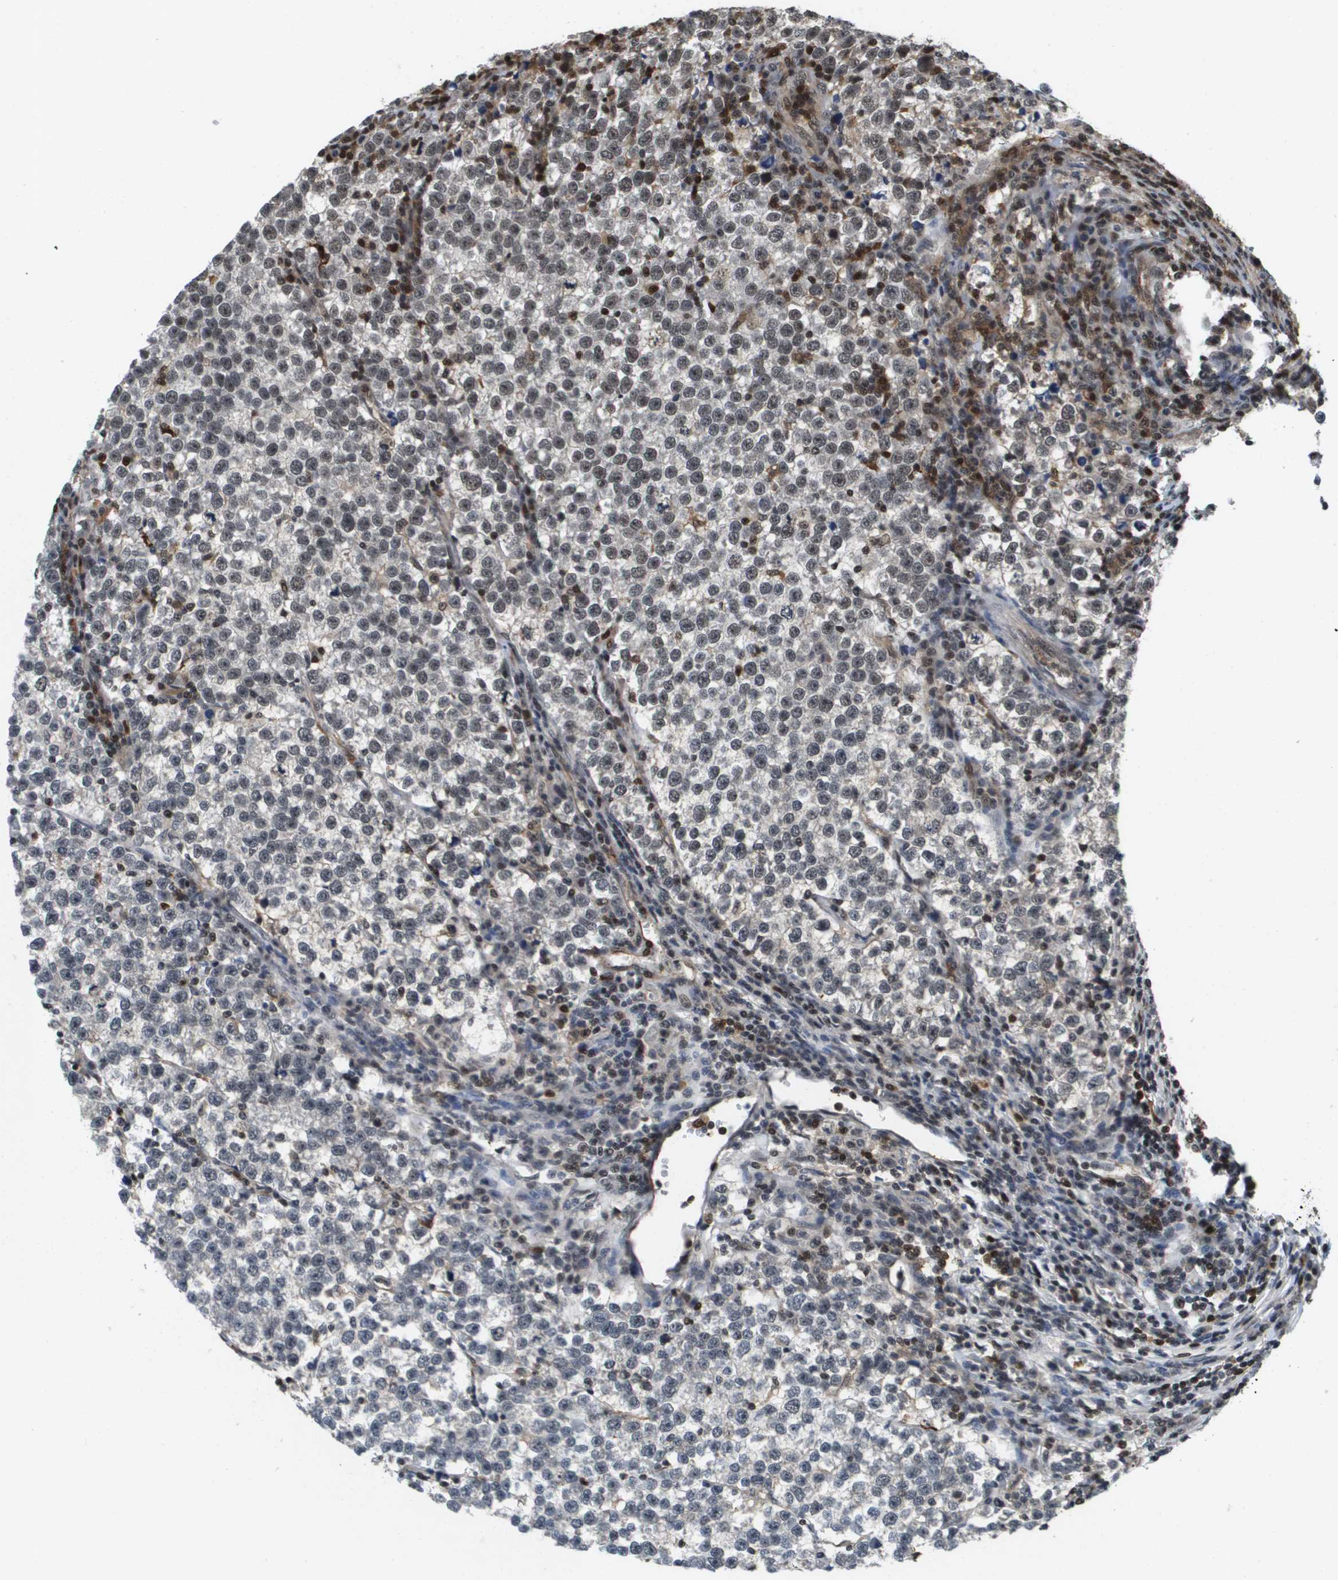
{"staining": {"intensity": "weak", "quantity": "25%-75%", "location": "nuclear"}, "tissue": "testis cancer", "cell_type": "Tumor cells", "image_type": "cancer", "snomed": [{"axis": "morphology", "description": "Normal tissue, NOS"}, {"axis": "morphology", "description": "Seminoma, NOS"}, {"axis": "topography", "description": "Testis"}], "caption": "Weak nuclear staining is identified in about 25%-75% of tumor cells in testis cancer. The protein of interest is shown in brown color, while the nuclei are stained blue.", "gene": "EP400", "patient": {"sex": "male", "age": 43}}